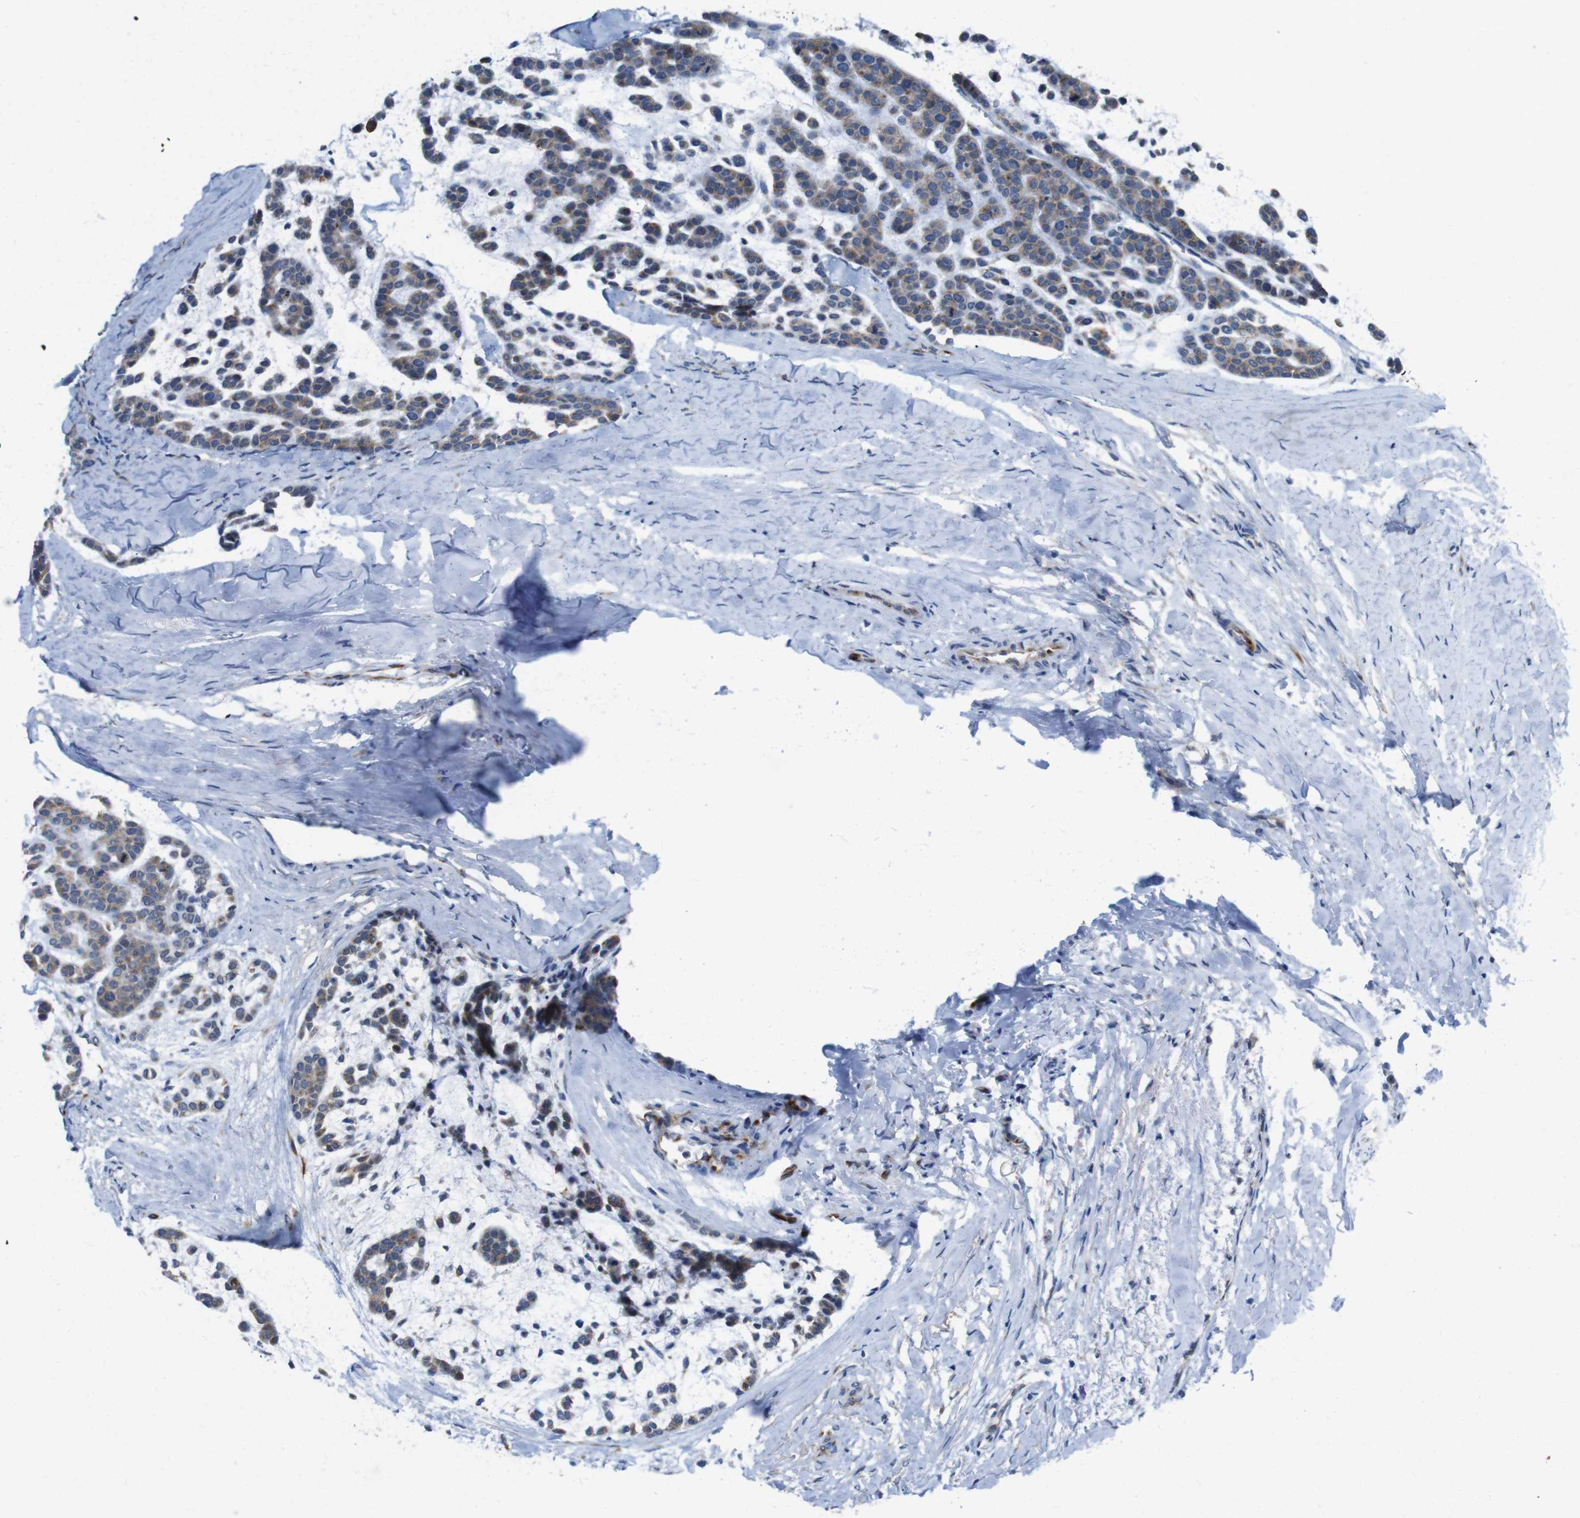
{"staining": {"intensity": "moderate", "quantity": ">75%", "location": "cytoplasmic/membranous"}, "tissue": "head and neck cancer", "cell_type": "Tumor cells", "image_type": "cancer", "snomed": [{"axis": "morphology", "description": "Adenocarcinoma, NOS"}, {"axis": "morphology", "description": "Adenoma, NOS"}, {"axis": "topography", "description": "Head-Neck"}], "caption": "The photomicrograph reveals a brown stain indicating the presence of a protein in the cytoplasmic/membranous of tumor cells in adenoma (head and neck).", "gene": "EFCAB14", "patient": {"sex": "female", "age": 55}}